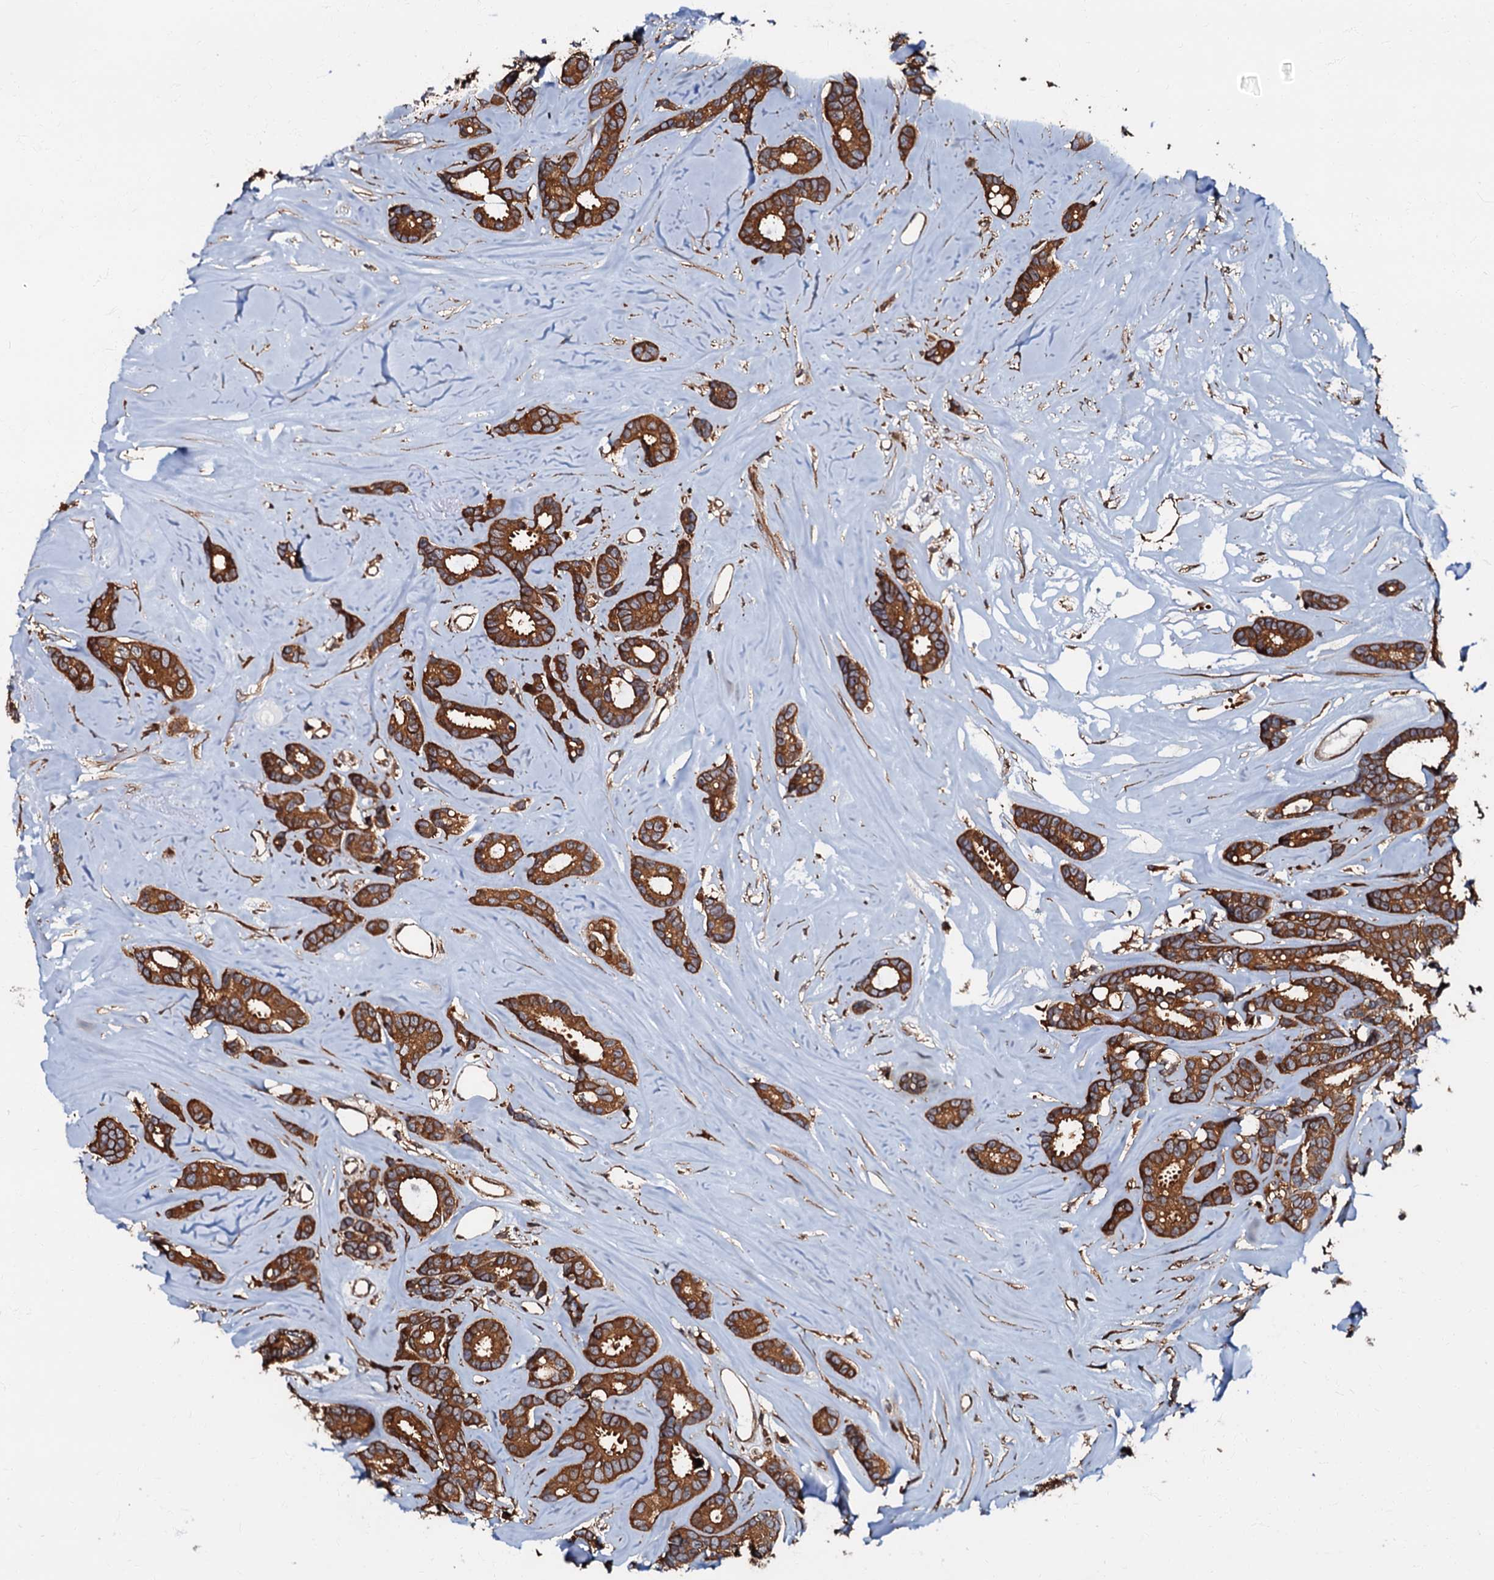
{"staining": {"intensity": "strong", "quantity": ">75%", "location": "cytoplasmic/membranous"}, "tissue": "breast cancer", "cell_type": "Tumor cells", "image_type": "cancer", "snomed": [{"axis": "morphology", "description": "Duct carcinoma"}, {"axis": "topography", "description": "Breast"}], "caption": "Invasive ductal carcinoma (breast) was stained to show a protein in brown. There is high levels of strong cytoplasmic/membranous staining in about >75% of tumor cells.", "gene": "OSBP", "patient": {"sex": "female", "age": 87}}